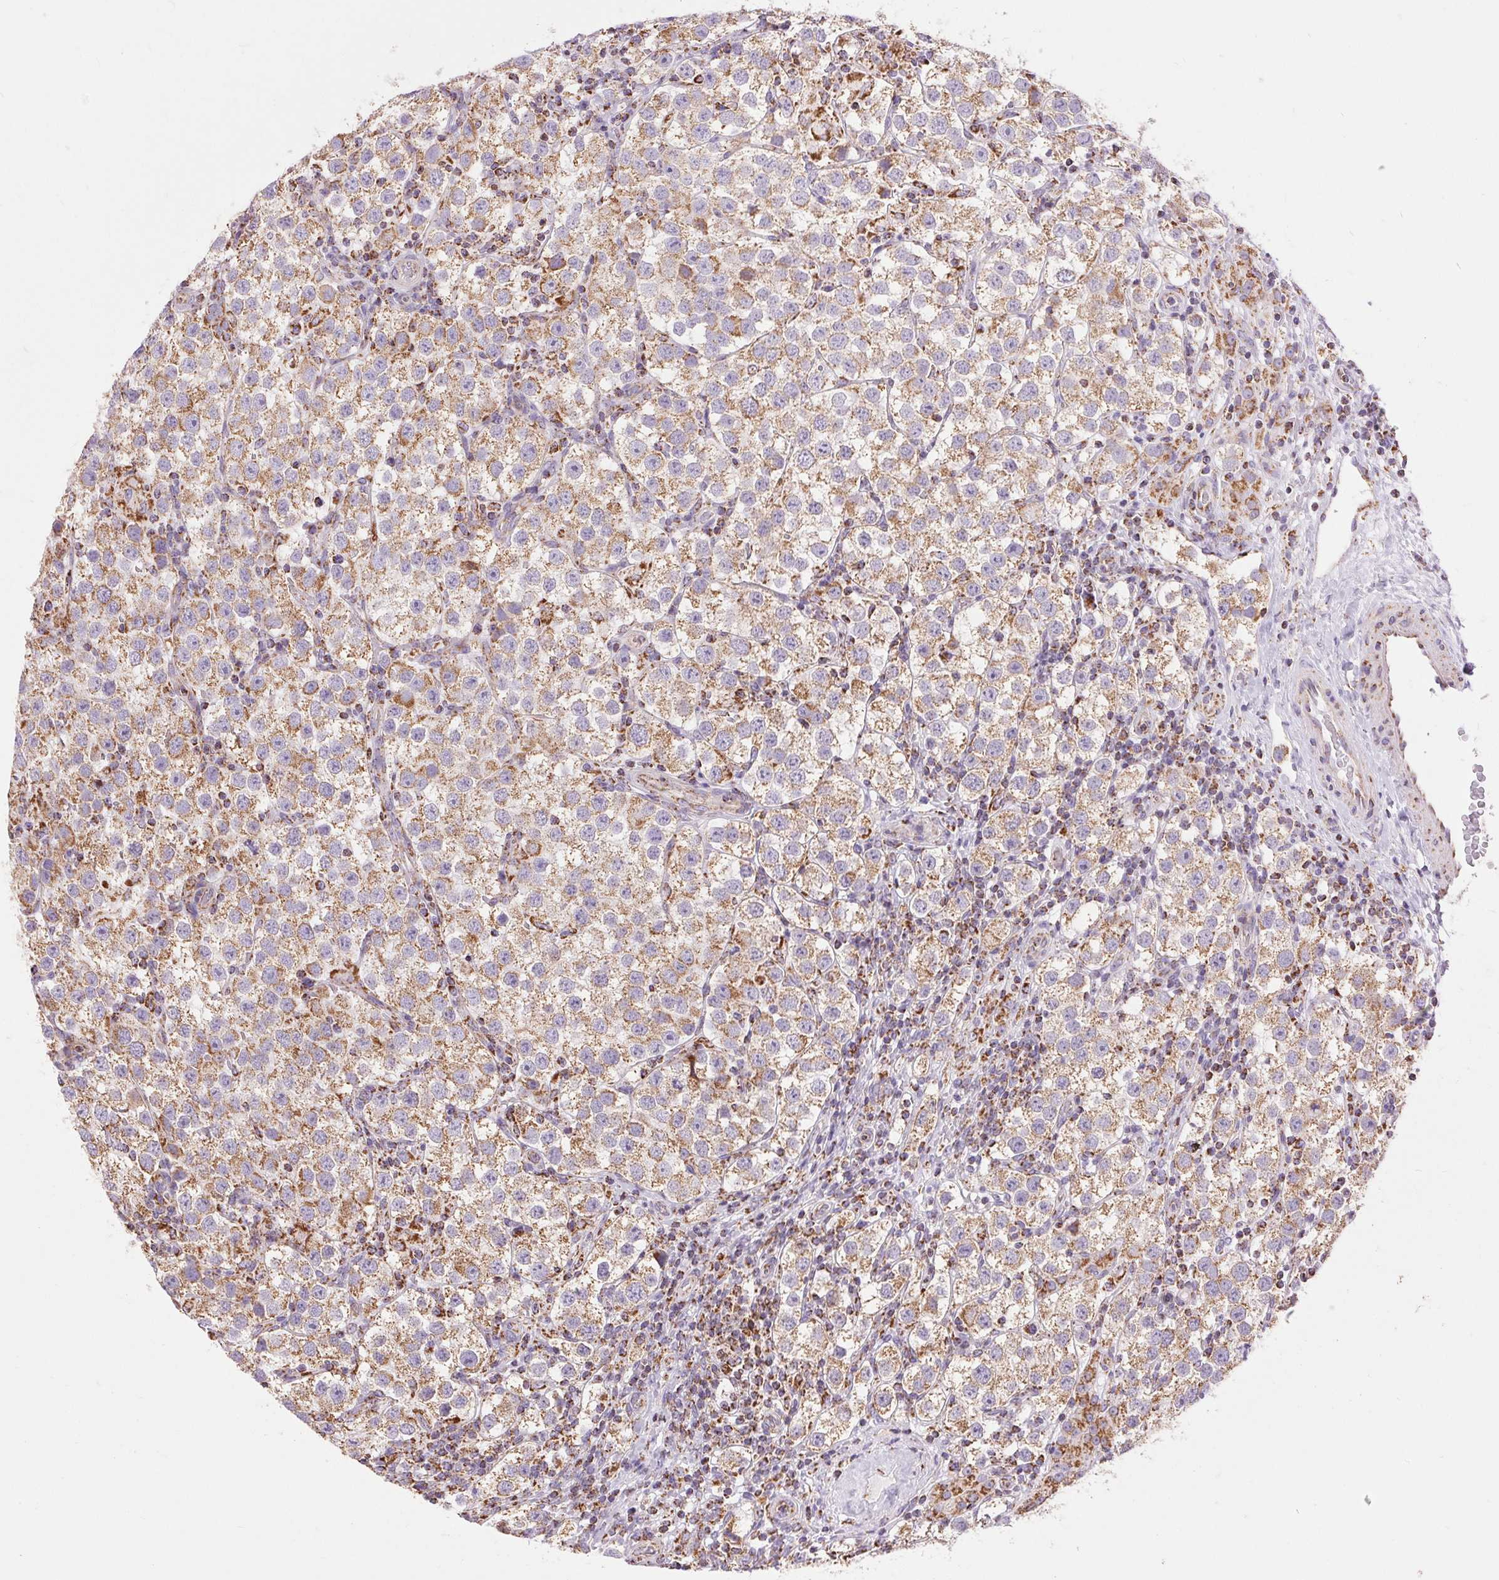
{"staining": {"intensity": "moderate", "quantity": ">75%", "location": "cytoplasmic/membranous"}, "tissue": "testis cancer", "cell_type": "Tumor cells", "image_type": "cancer", "snomed": [{"axis": "morphology", "description": "Seminoma, NOS"}, {"axis": "topography", "description": "Testis"}], "caption": "This histopathology image demonstrates immunohistochemistry staining of seminoma (testis), with medium moderate cytoplasmic/membranous staining in approximately >75% of tumor cells.", "gene": "ATP5PB", "patient": {"sex": "male", "age": 37}}